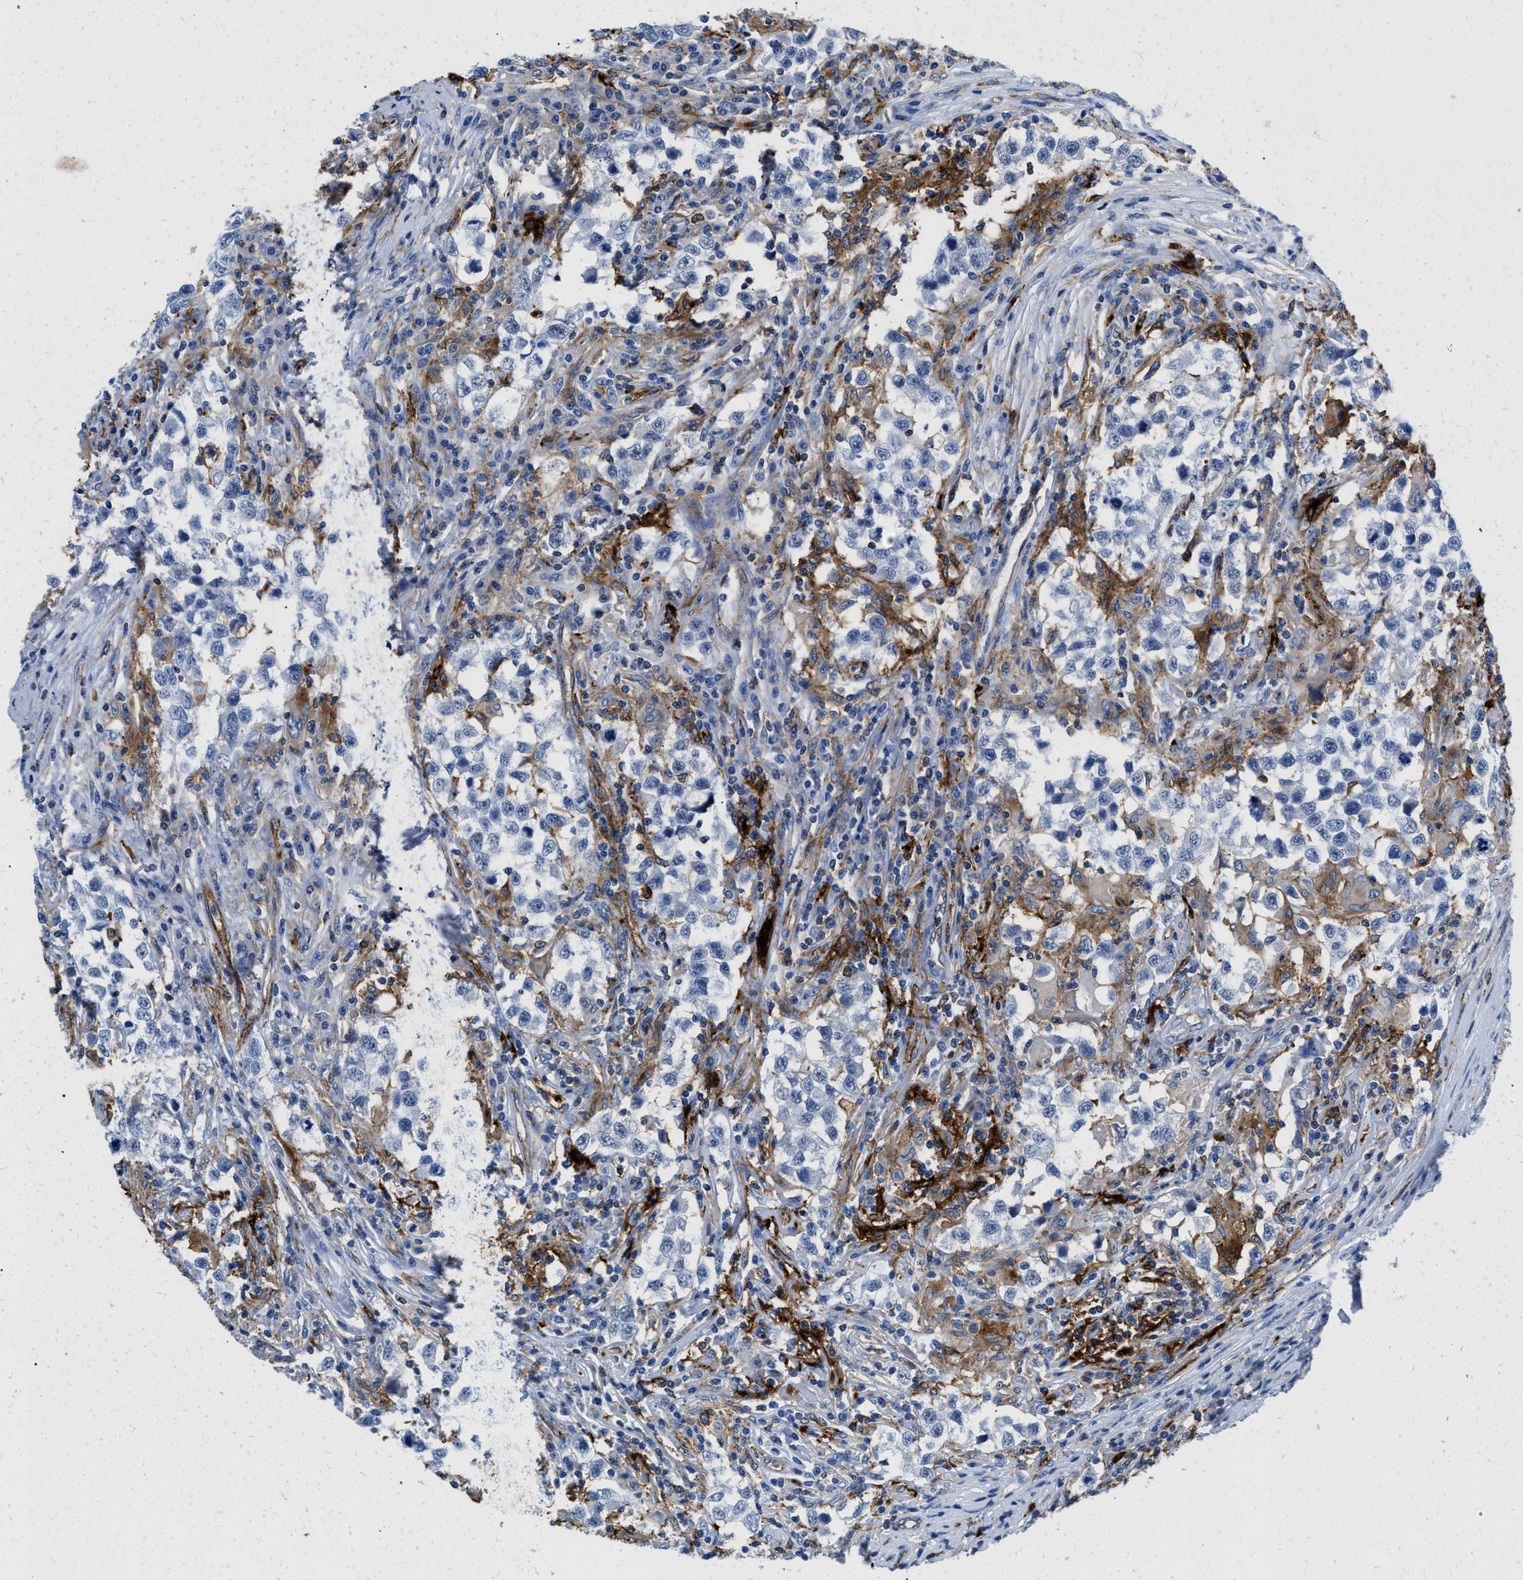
{"staining": {"intensity": "negative", "quantity": "none", "location": "none"}, "tissue": "testis cancer", "cell_type": "Tumor cells", "image_type": "cancer", "snomed": [{"axis": "morphology", "description": "Carcinoma, Embryonal, NOS"}, {"axis": "topography", "description": "Testis"}], "caption": "Tumor cells show no significant expression in testis cancer (embryonal carcinoma).", "gene": "CD226", "patient": {"sex": "male", "age": 21}}